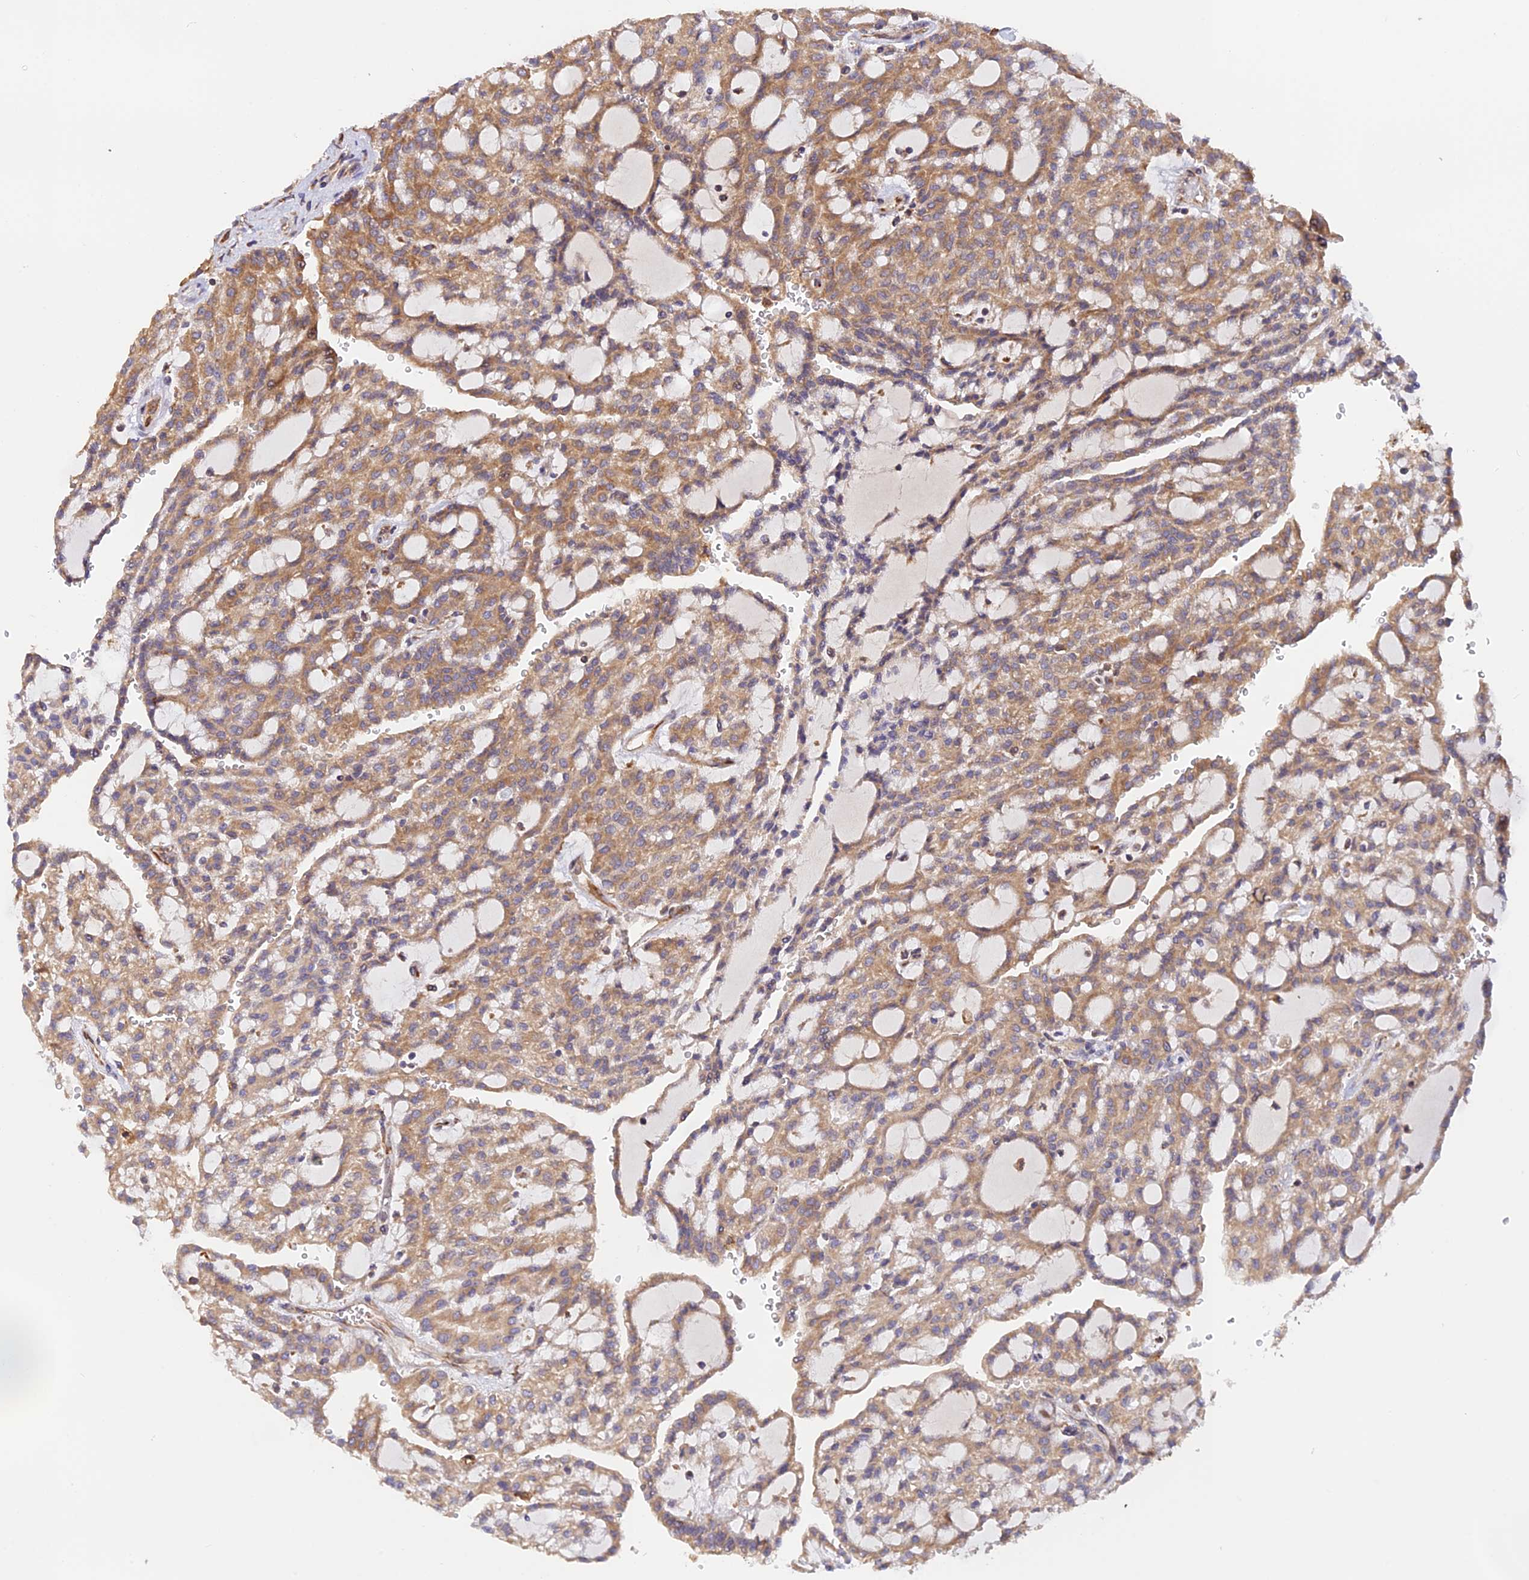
{"staining": {"intensity": "moderate", "quantity": ">75%", "location": "cytoplasmic/membranous"}, "tissue": "renal cancer", "cell_type": "Tumor cells", "image_type": "cancer", "snomed": [{"axis": "morphology", "description": "Adenocarcinoma, NOS"}, {"axis": "topography", "description": "Kidney"}], "caption": "Adenocarcinoma (renal) tissue reveals moderate cytoplasmic/membranous expression in approximately >75% of tumor cells, visualized by immunohistochemistry. Nuclei are stained in blue.", "gene": "RPL5", "patient": {"sex": "male", "age": 63}}